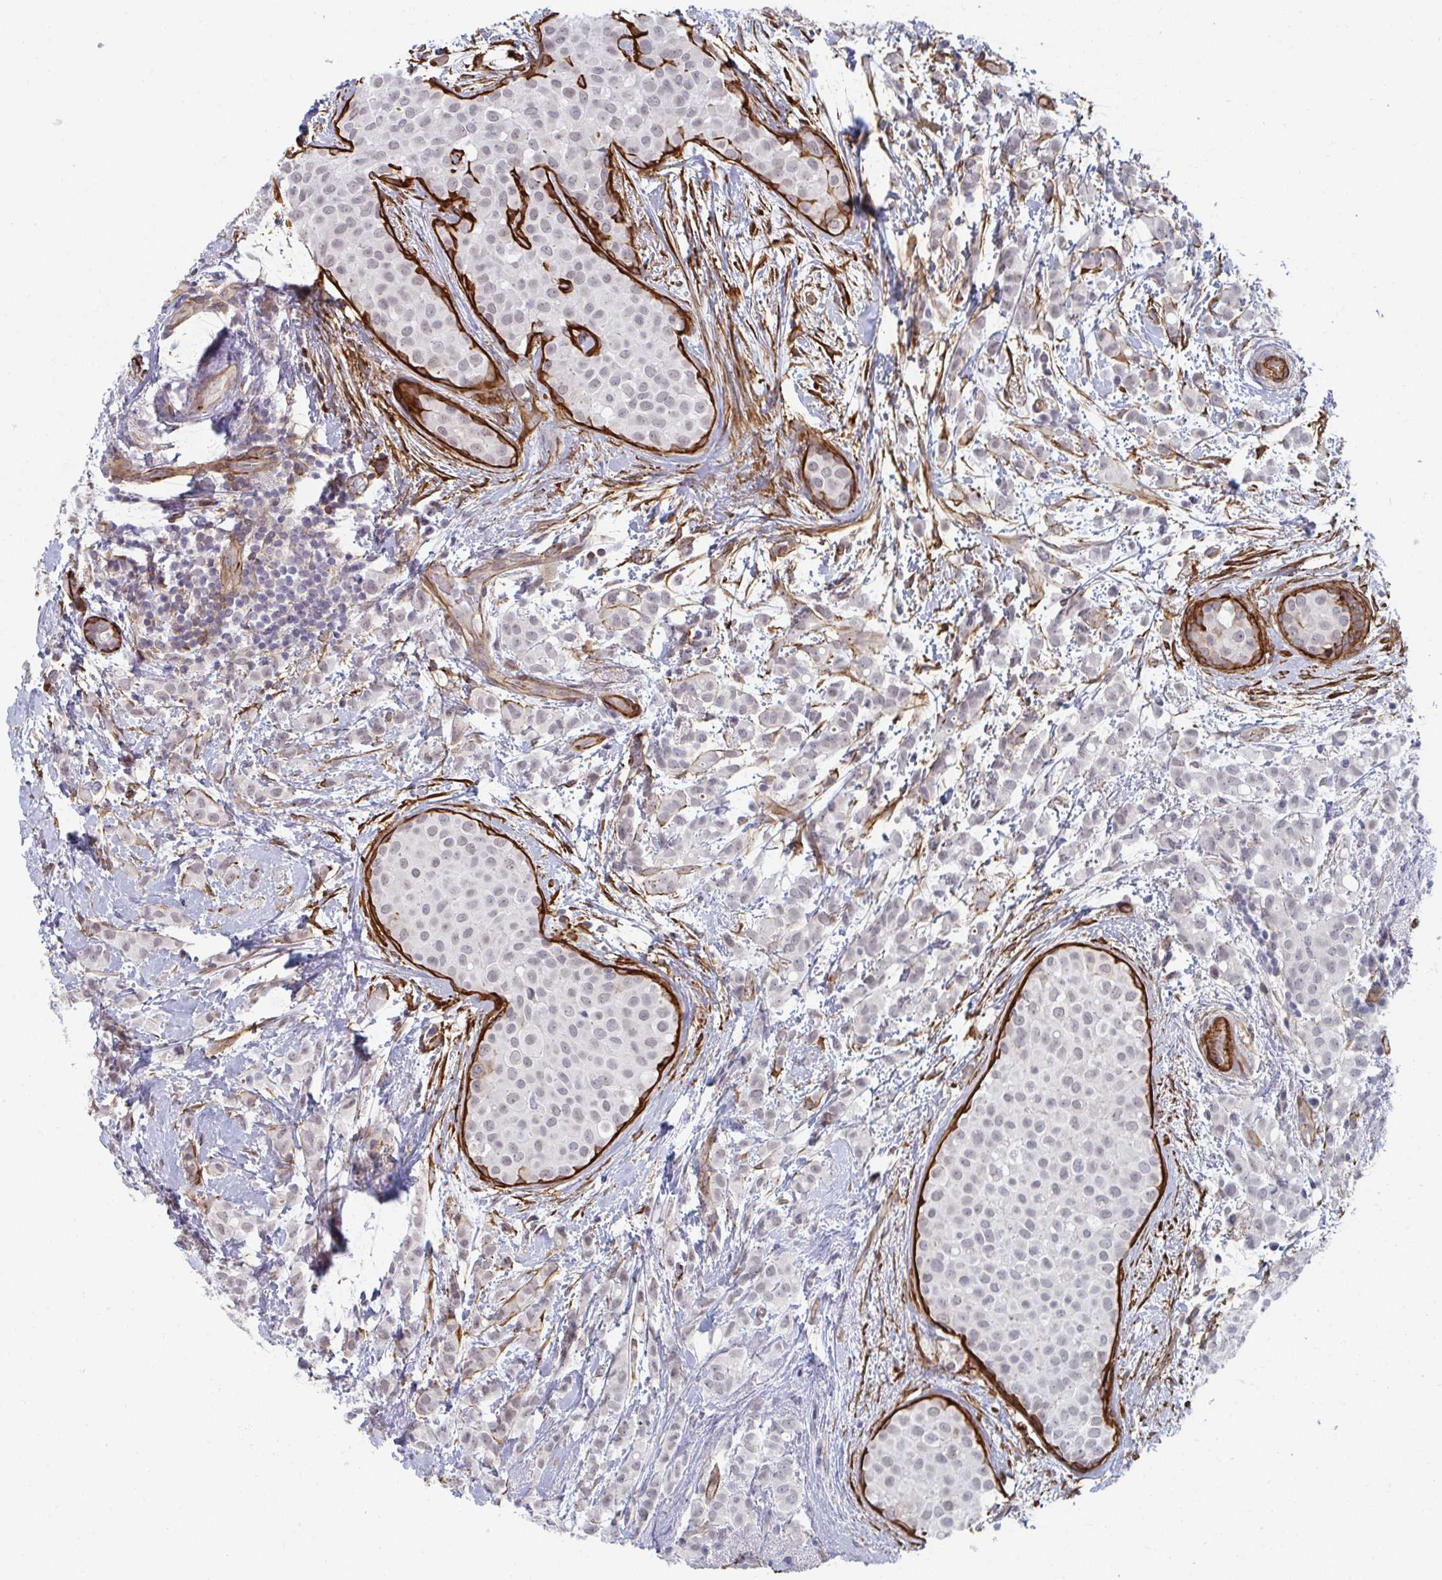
{"staining": {"intensity": "negative", "quantity": "none", "location": "none"}, "tissue": "breast cancer", "cell_type": "Tumor cells", "image_type": "cancer", "snomed": [{"axis": "morphology", "description": "Lobular carcinoma"}, {"axis": "topography", "description": "Breast"}], "caption": "Immunohistochemistry of human breast cancer demonstrates no staining in tumor cells. (DAB (3,3'-diaminobenzidine) immunohistochemistry visualized using brightfield microscopy, high magnification).", "gene": "NEURL4", "patient": {"sex": "female", "age": 68}}